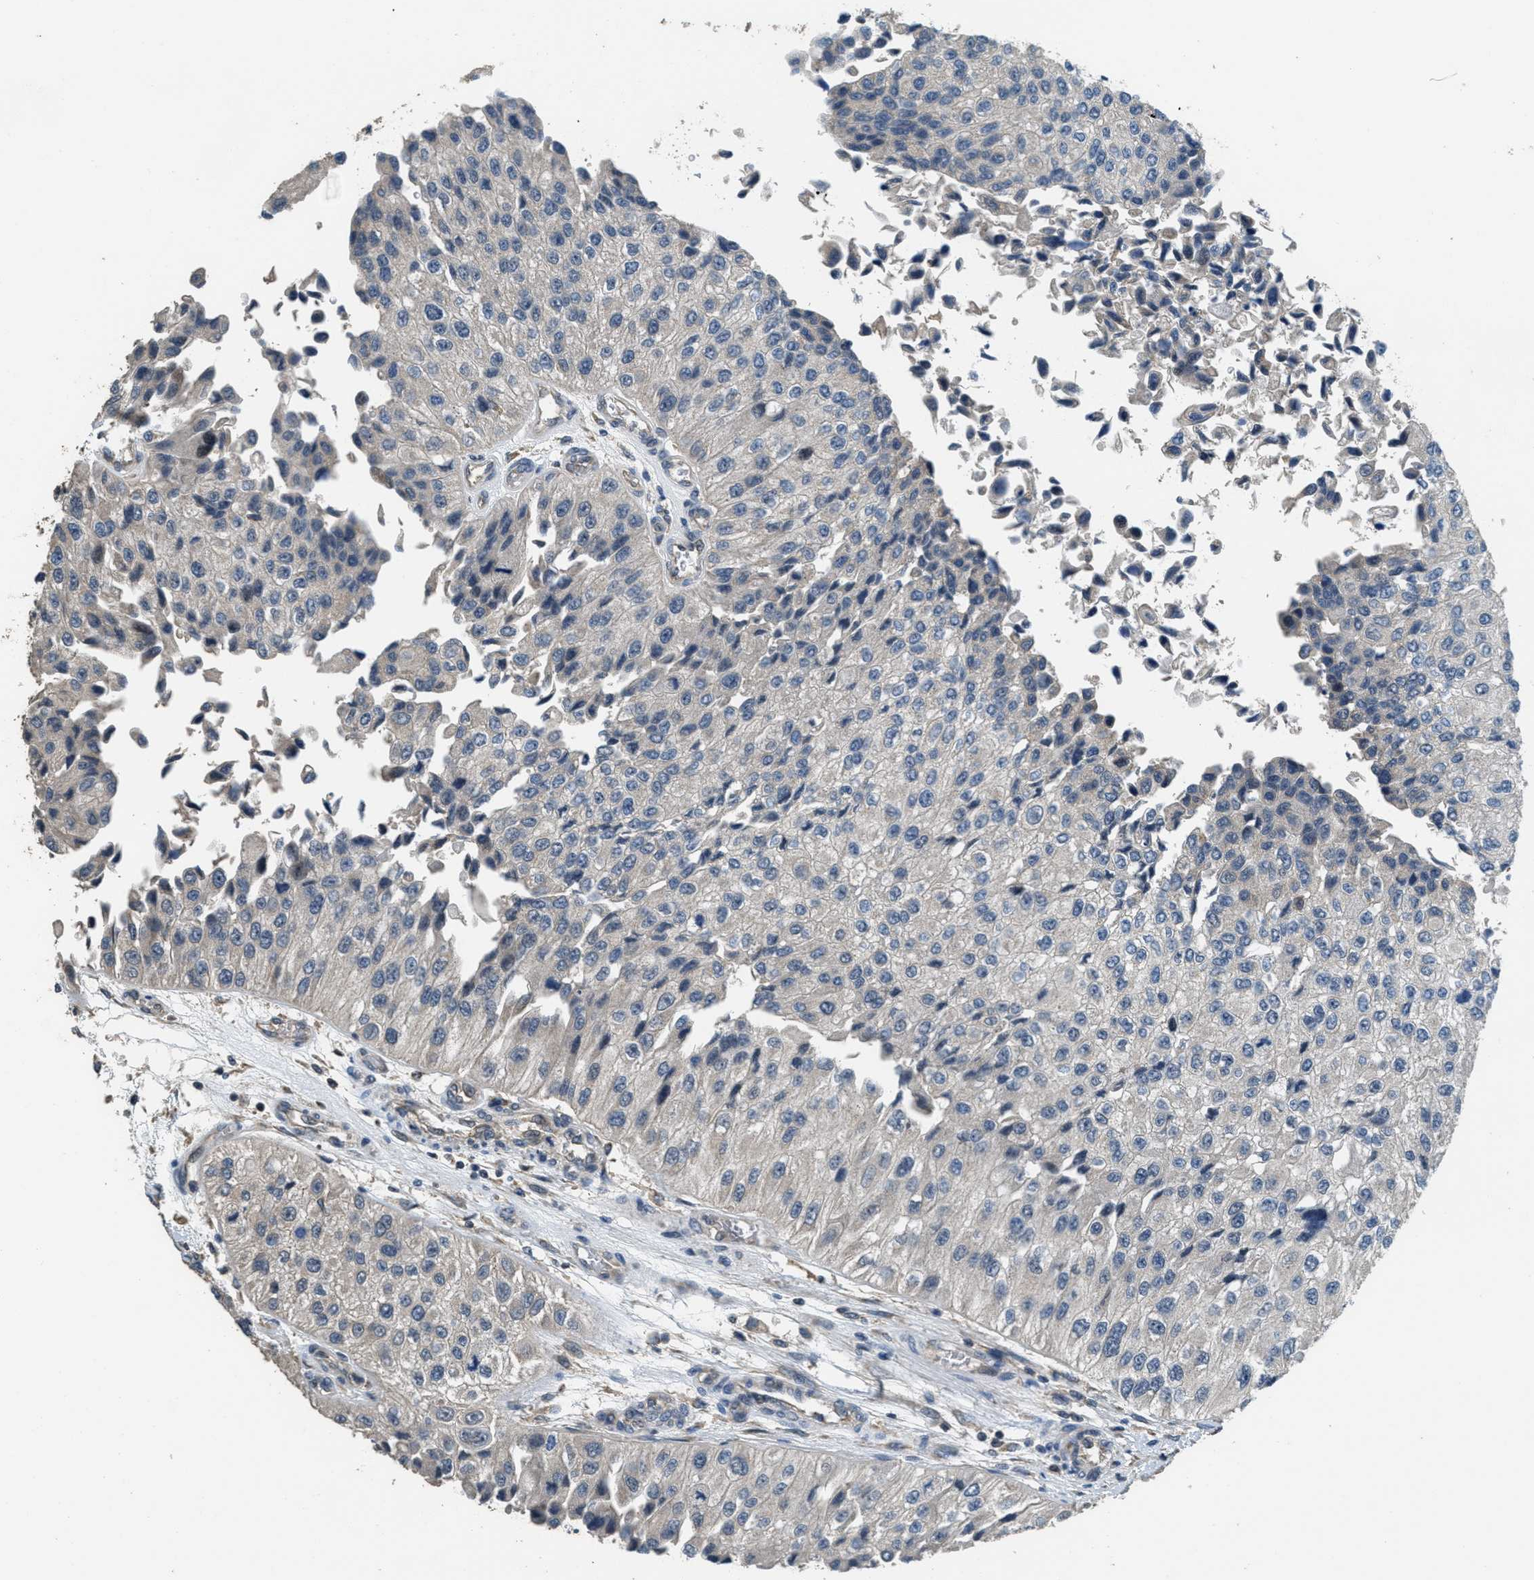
{"staining": {"intensity": "negative", "quantity": "none", "location": "none"}, "tissue": "urothelial cancer", "cell_type": "Tumor cells", "image_type": "cancer", "snomed": [{"axis": "morphology", "description": "Urothelial carcinoma, High grade"}, {"axis": "topography", "description": "Kidney"}, {"axis": "topography", "description": "Urinary bladder"}], "caption": "DAB (3,3'-diaminobenzidine) immunohistochemical staining of urothelial cancer exhibits no significant expression in tumor cells.", "gene": "NAT1", "patient": {"sex": "male", "age": 77}}